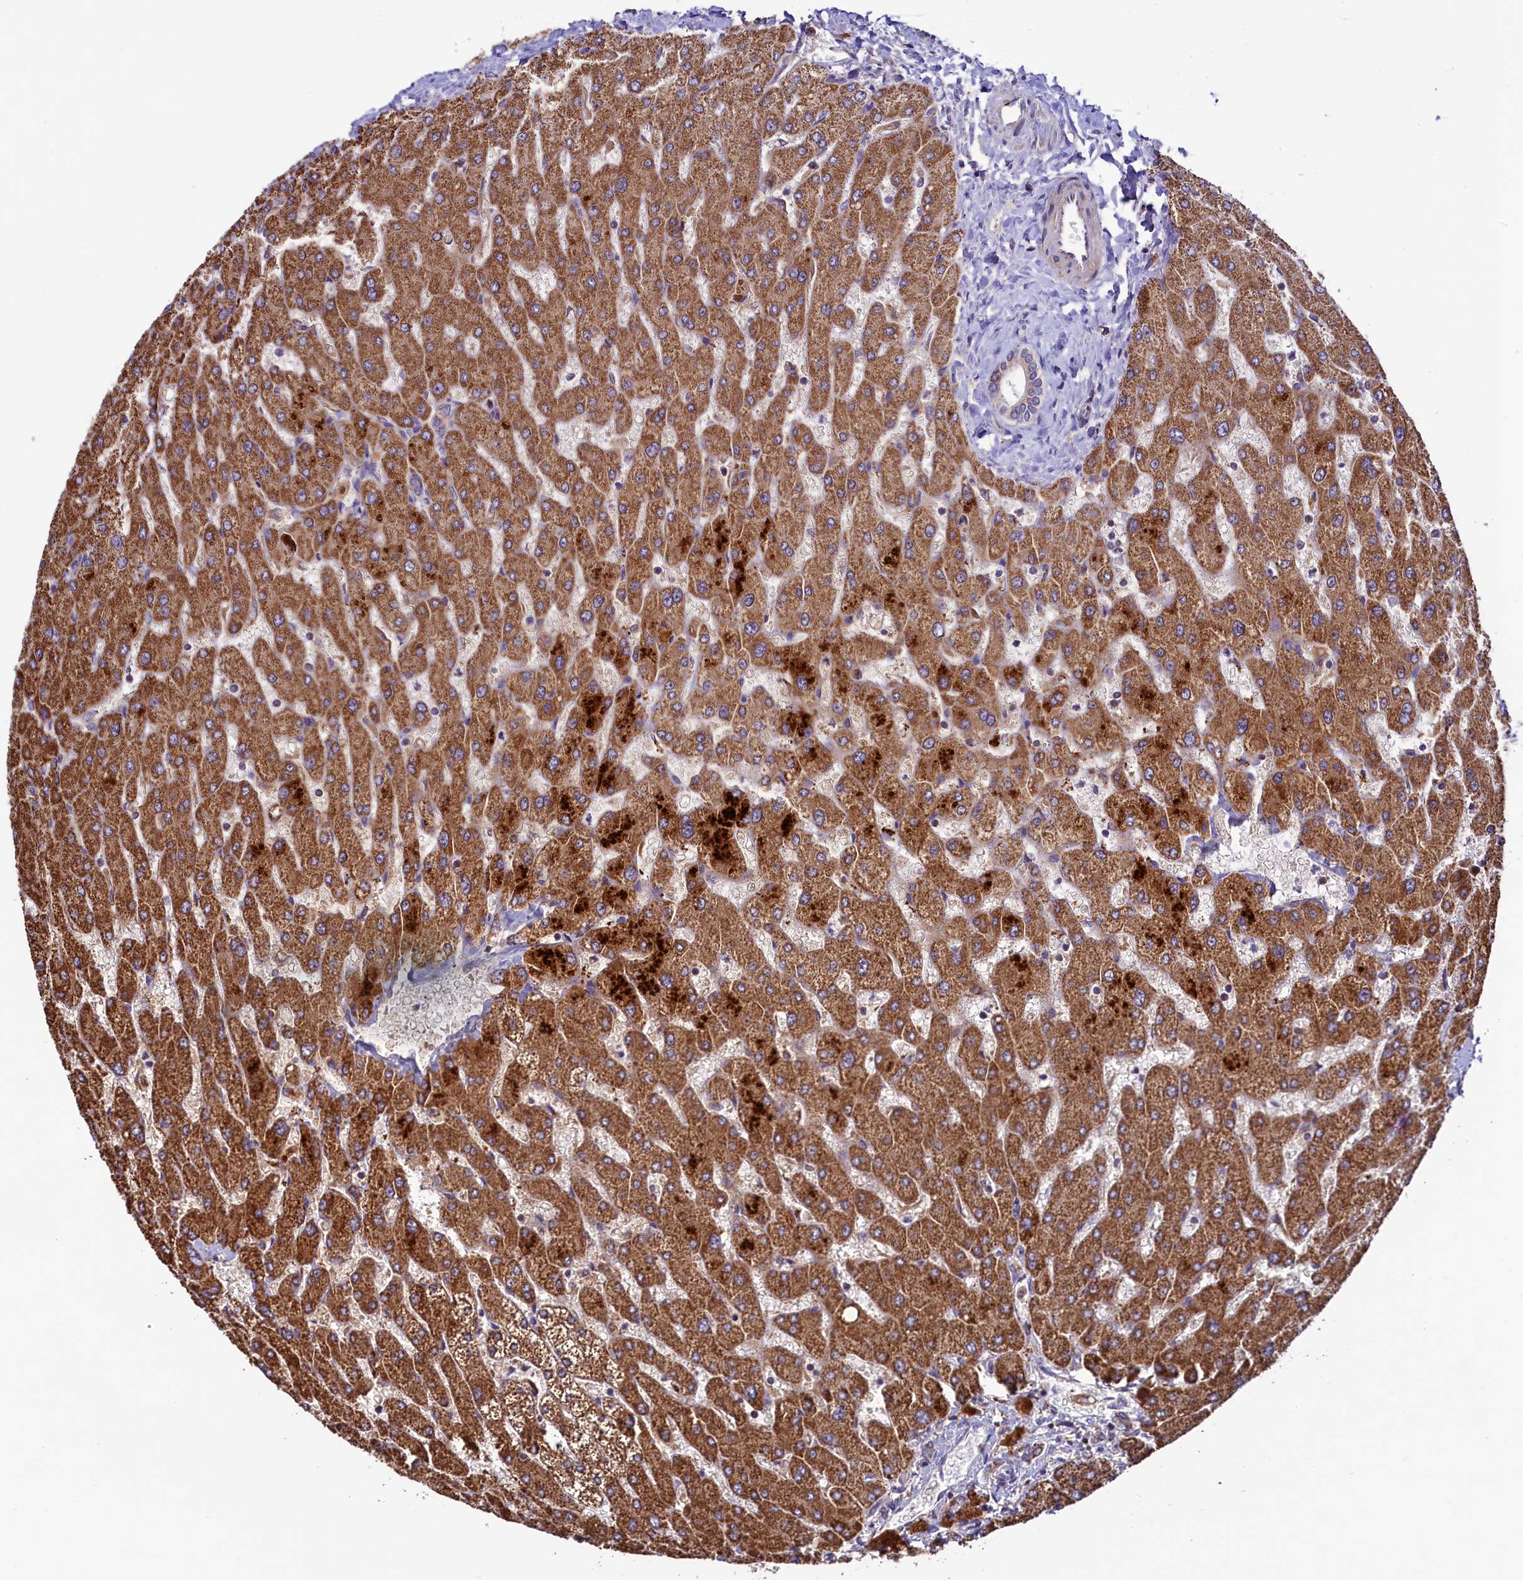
{"staining": {"intensity": "moderate", "quantity": "<25%", "location": "cytoplasmic/membranous"}, "tissue": "liver", "cell_type": "Cholangiocytes", "image_type": "normal", "snomed": [{"axis": "morphology", "description": "Normal tissue, NOS"}, {"axis": "topography", "description": "Liver"}], "caption": "A histopathology image of human liver stained for a protein demonstrates moderate cytoplasmic/membranous brown staining in cholangiocytes.", "gene": "STARD5", "patient": {"sex": "male", "age": 55}}